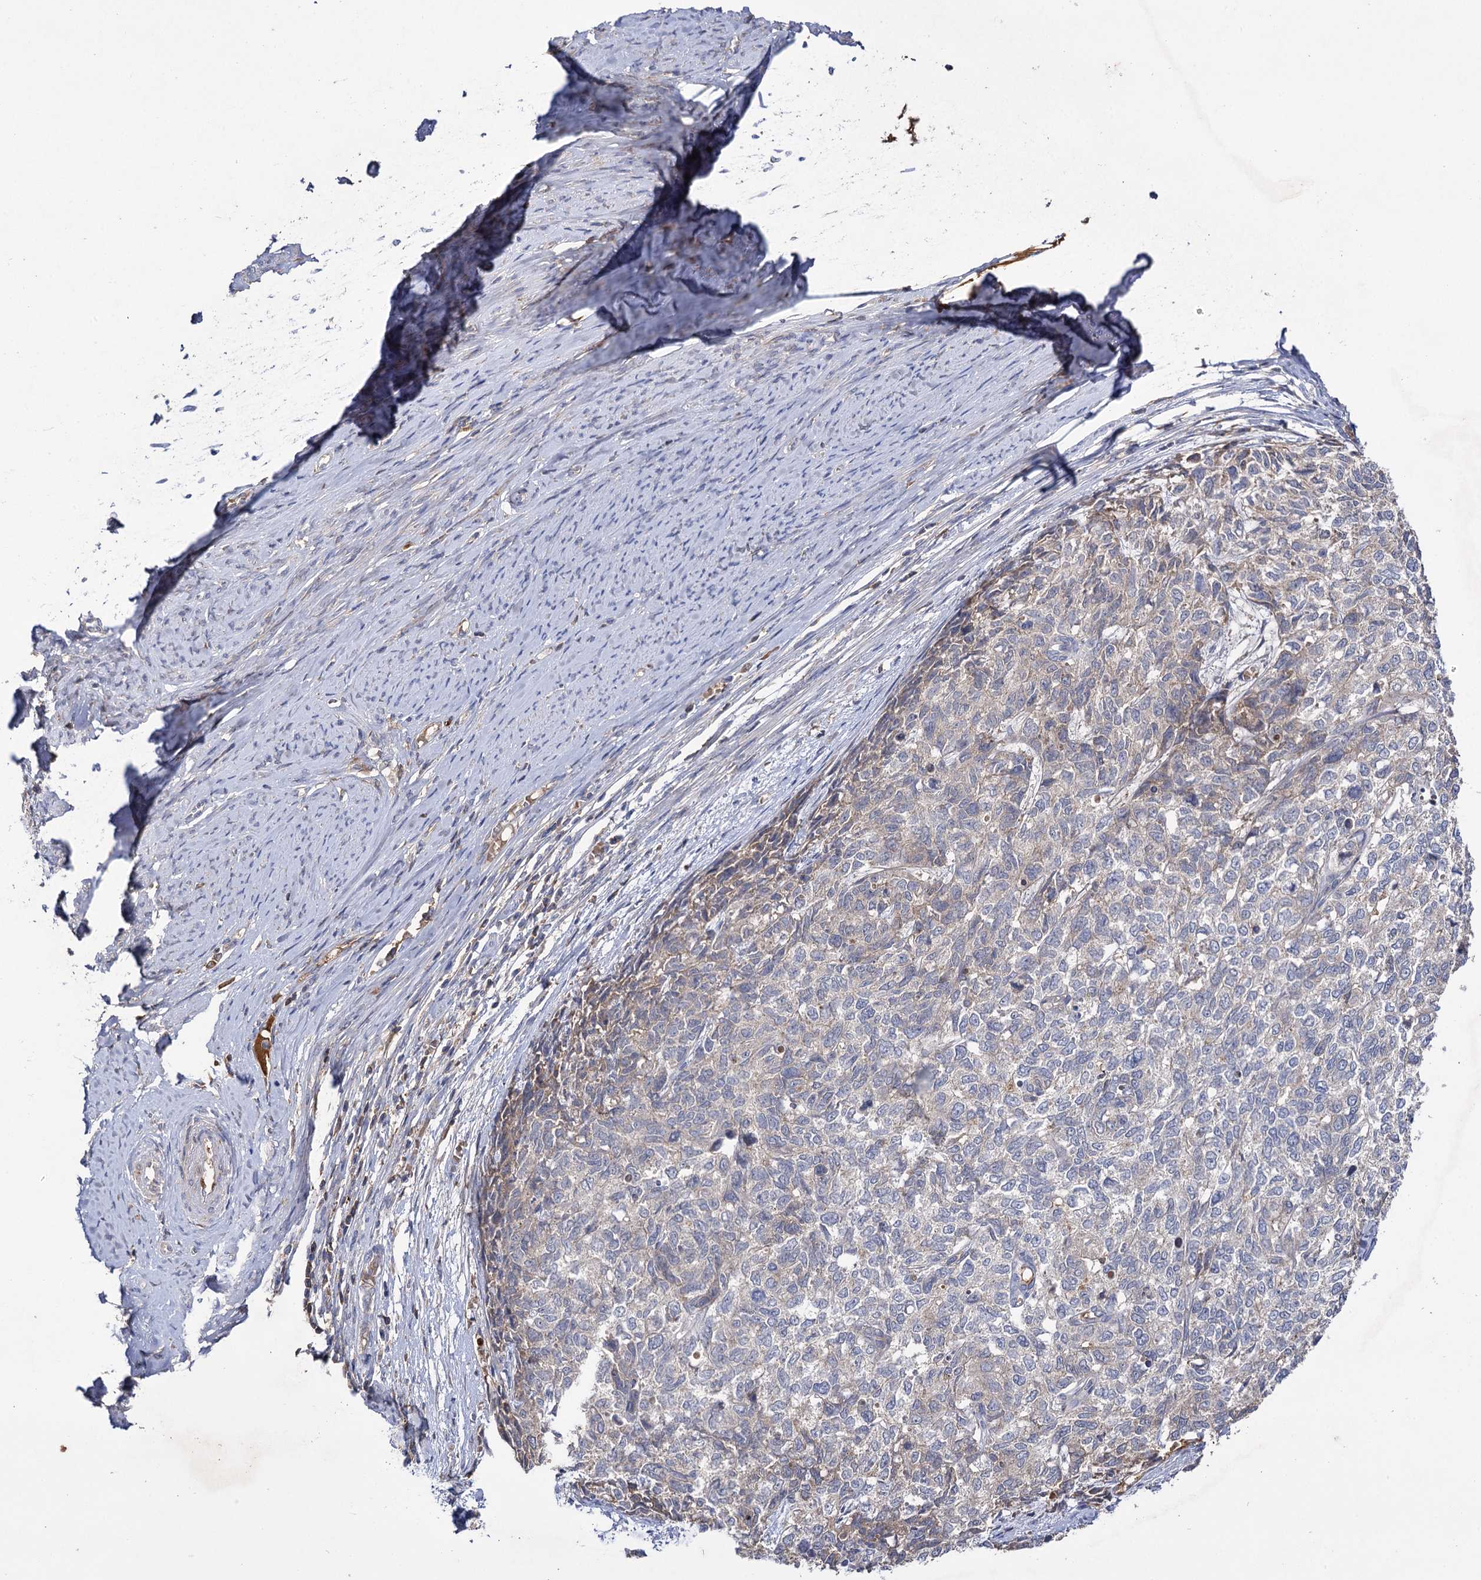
{"staining": {"intensity": "negative", "quantity": "none", "location": "none"}, "tissue": "cervical cancer", "cell_type": "Tumor cells", "image_type": "cancer", "snomed": [{"axis": "morphology", "description": "Squamous cell carcinoma, NOS"}, {"axis": "topography", "description": "Cervix"}], "caption": "Immunohistochemical staining of squamous cell carcinoma (cervical) displays no significant expression in tumor cells.", "gene": "USP50", "patient": {"sex": "female", "age": 63}}